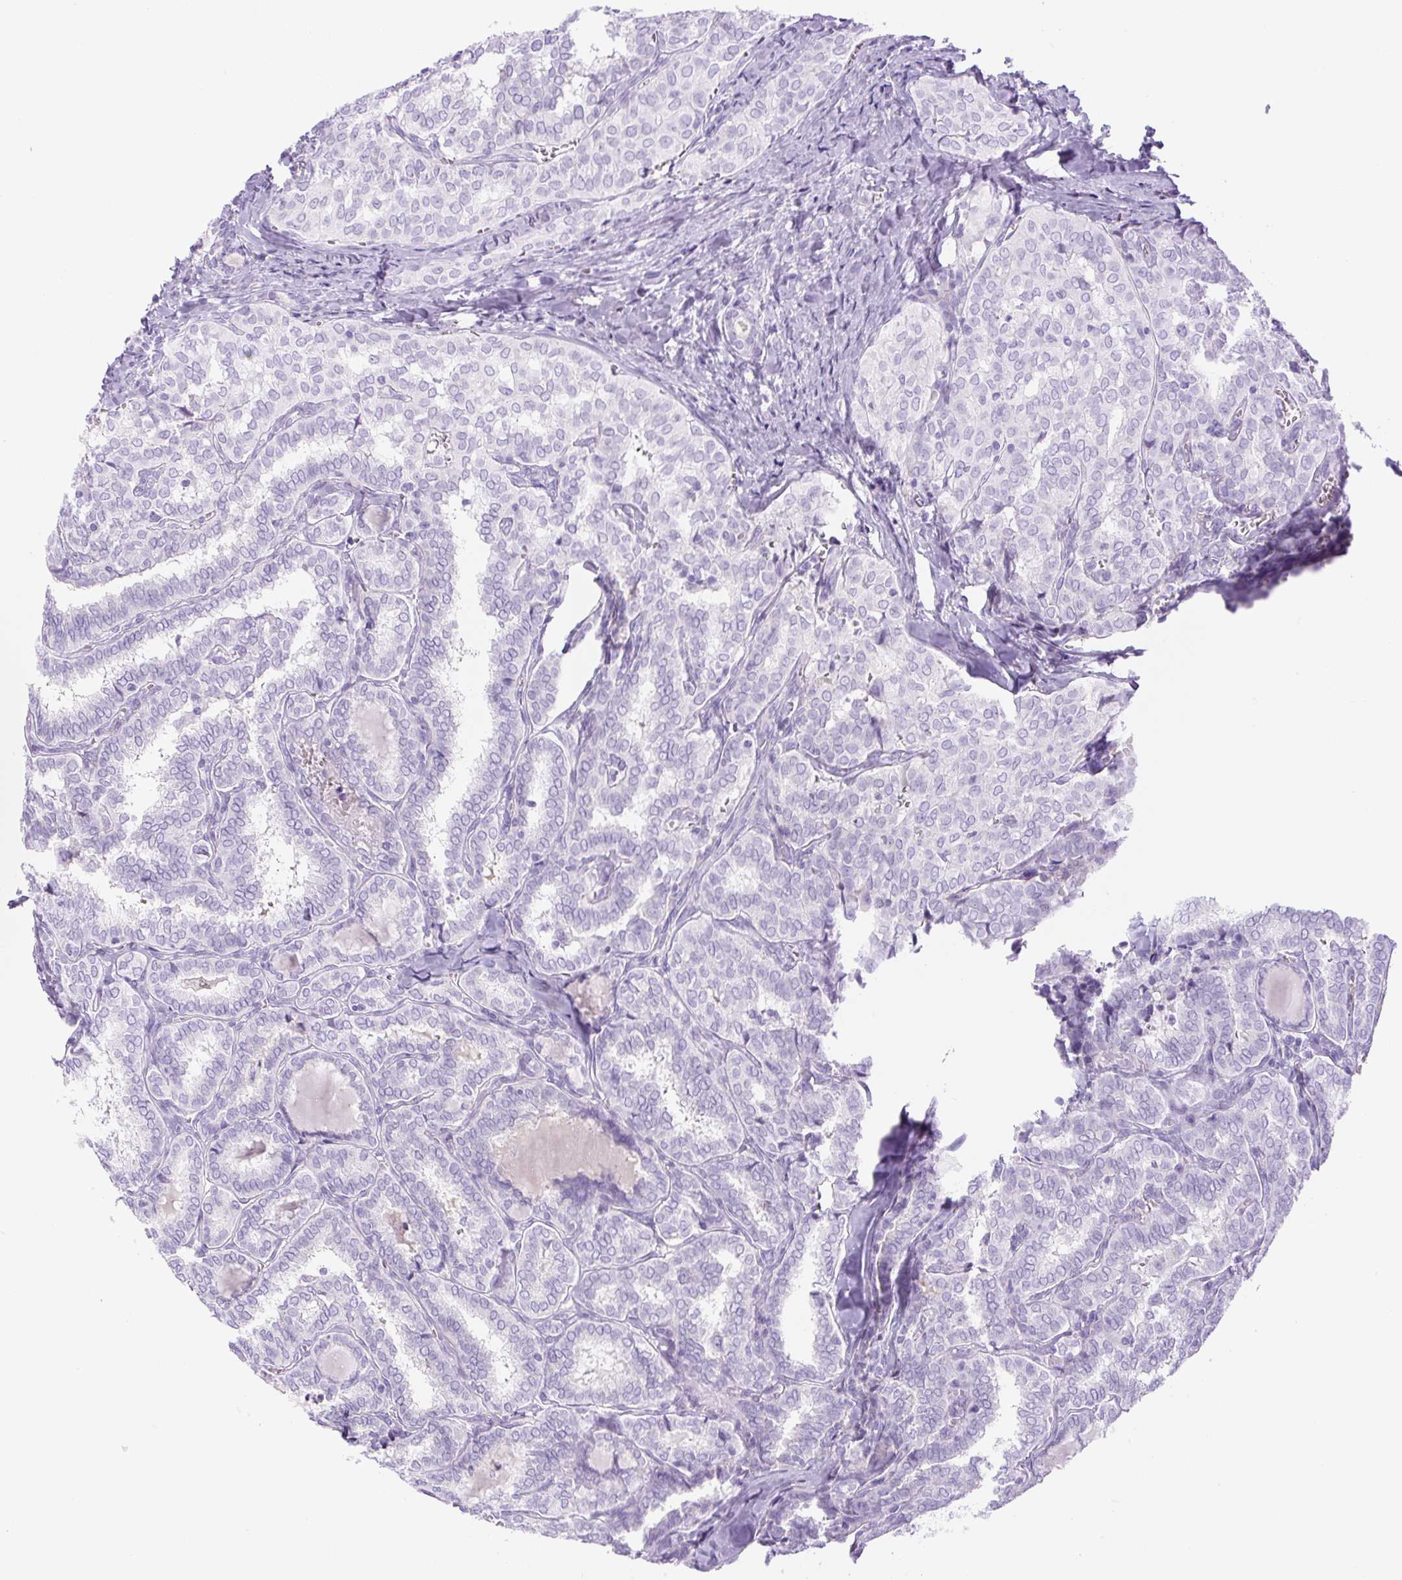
{"staining": {"intensity": "negative", "quantity": "none", "location": "none"}, "tissue": "thyroid cancer", "cell_type": "Tumor cells", "image_type": "cancer", "snomed": [{"axis": "morphology", "description": "Papillary adenocarcinoma, NOS"}, {"axis": "topography", "description": "Thyroid gland"}], "caption": "IHC photomicrograph of human thyroid cancer (papillary adenocarcinoma) stained for a protein (brown), which reveals no expression in tumor cells. (IHC, brightfield microscopy, high magnification).", "gene": "RSPO4", "patient": {"sex": "female", "age": 30}}